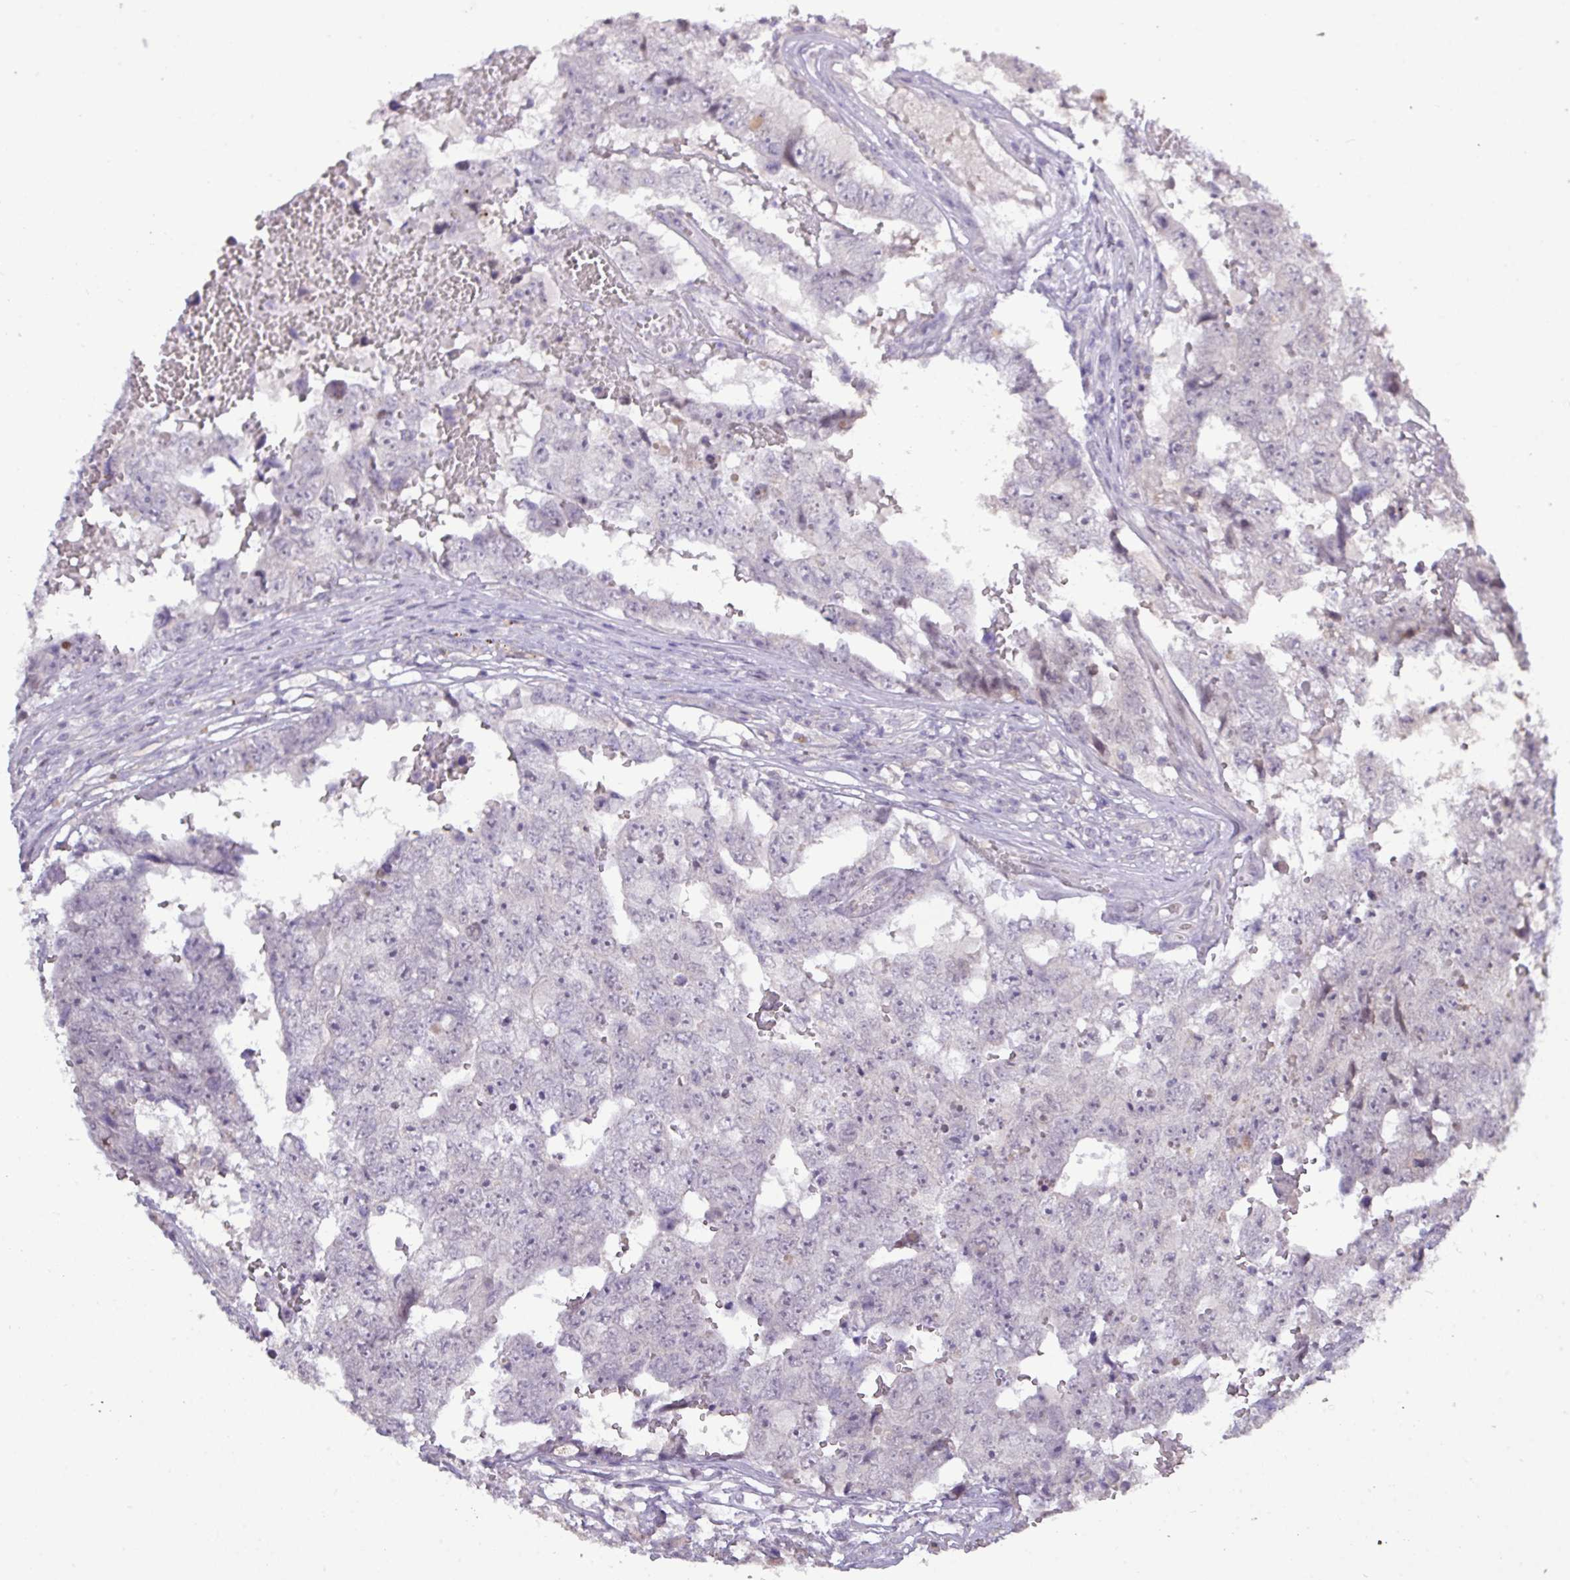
{"staining": {"intensity": "negative", "quantity": "none", "location": "none"}, "tissue": "testis cancer", "cell_type": "Tumor cells", "image_type": "cancer", "snomed": [{"axis": "morphology", "description": "Carcinoma, Embryonal, NOS"}, {"axis": "topography", "description": "Testis"}], "caption": "The photomicrograph reveals no significant expression in tumor cells of testis cancer (embryonal carcinoma).", "gene": "RIPPLY1", "patient": {"sex": "male", "age": 25}}